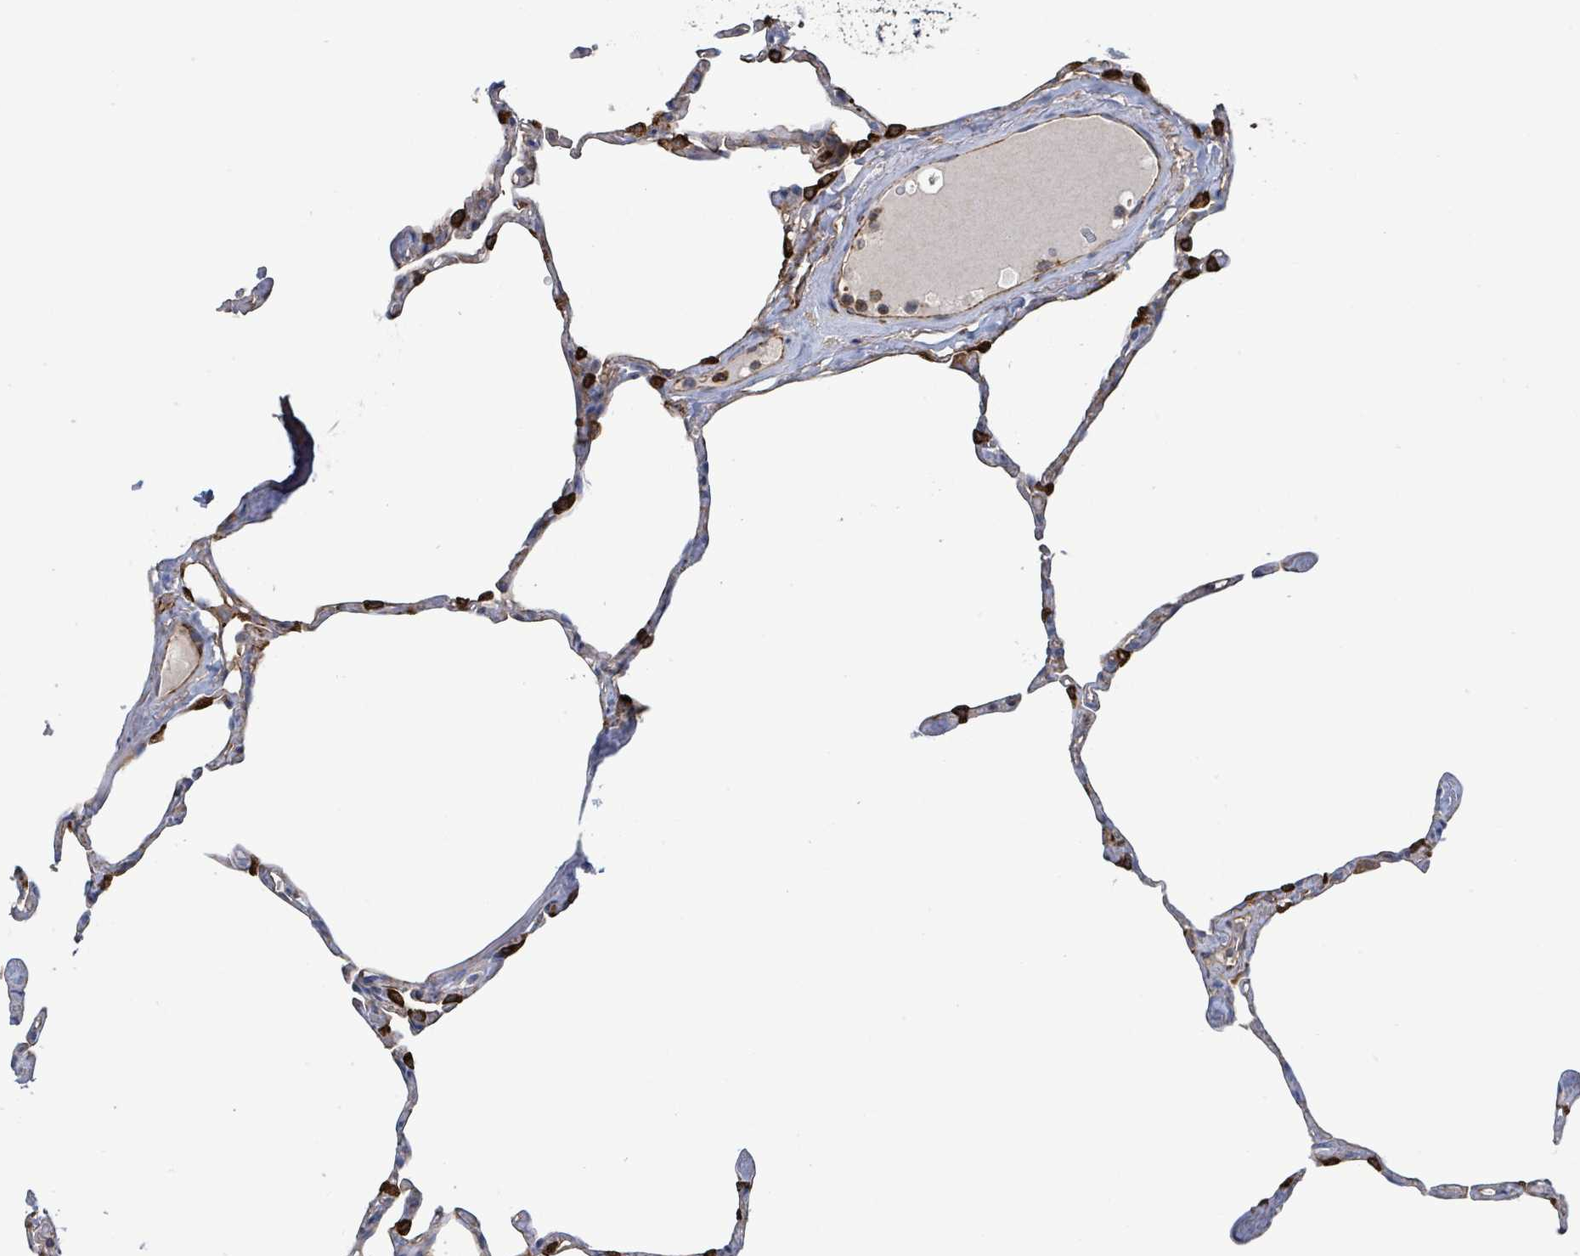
{"staining": {"intensity": "strong", "quantity": "<25%", "location": "cytoplasmic/membranous"}, "tissue": "lung", "cell_type": "Alveolar cells", "image_type": "normal", "snomed": [{"axis": "morphology", "description": "Normal tissue, NOS"}, {"axis": "topography", "description": "Lung"}], "caption": "The image demonstrates staining of normal lung, revealing strong cytoplasmic/membranous protein staining (brown color) within alveolar cells. (brown staining indicates protein expression, while blue staining denotes nuclei).", "gene": "EGFL7", "patient": {"sex": "male", "age": 65}}